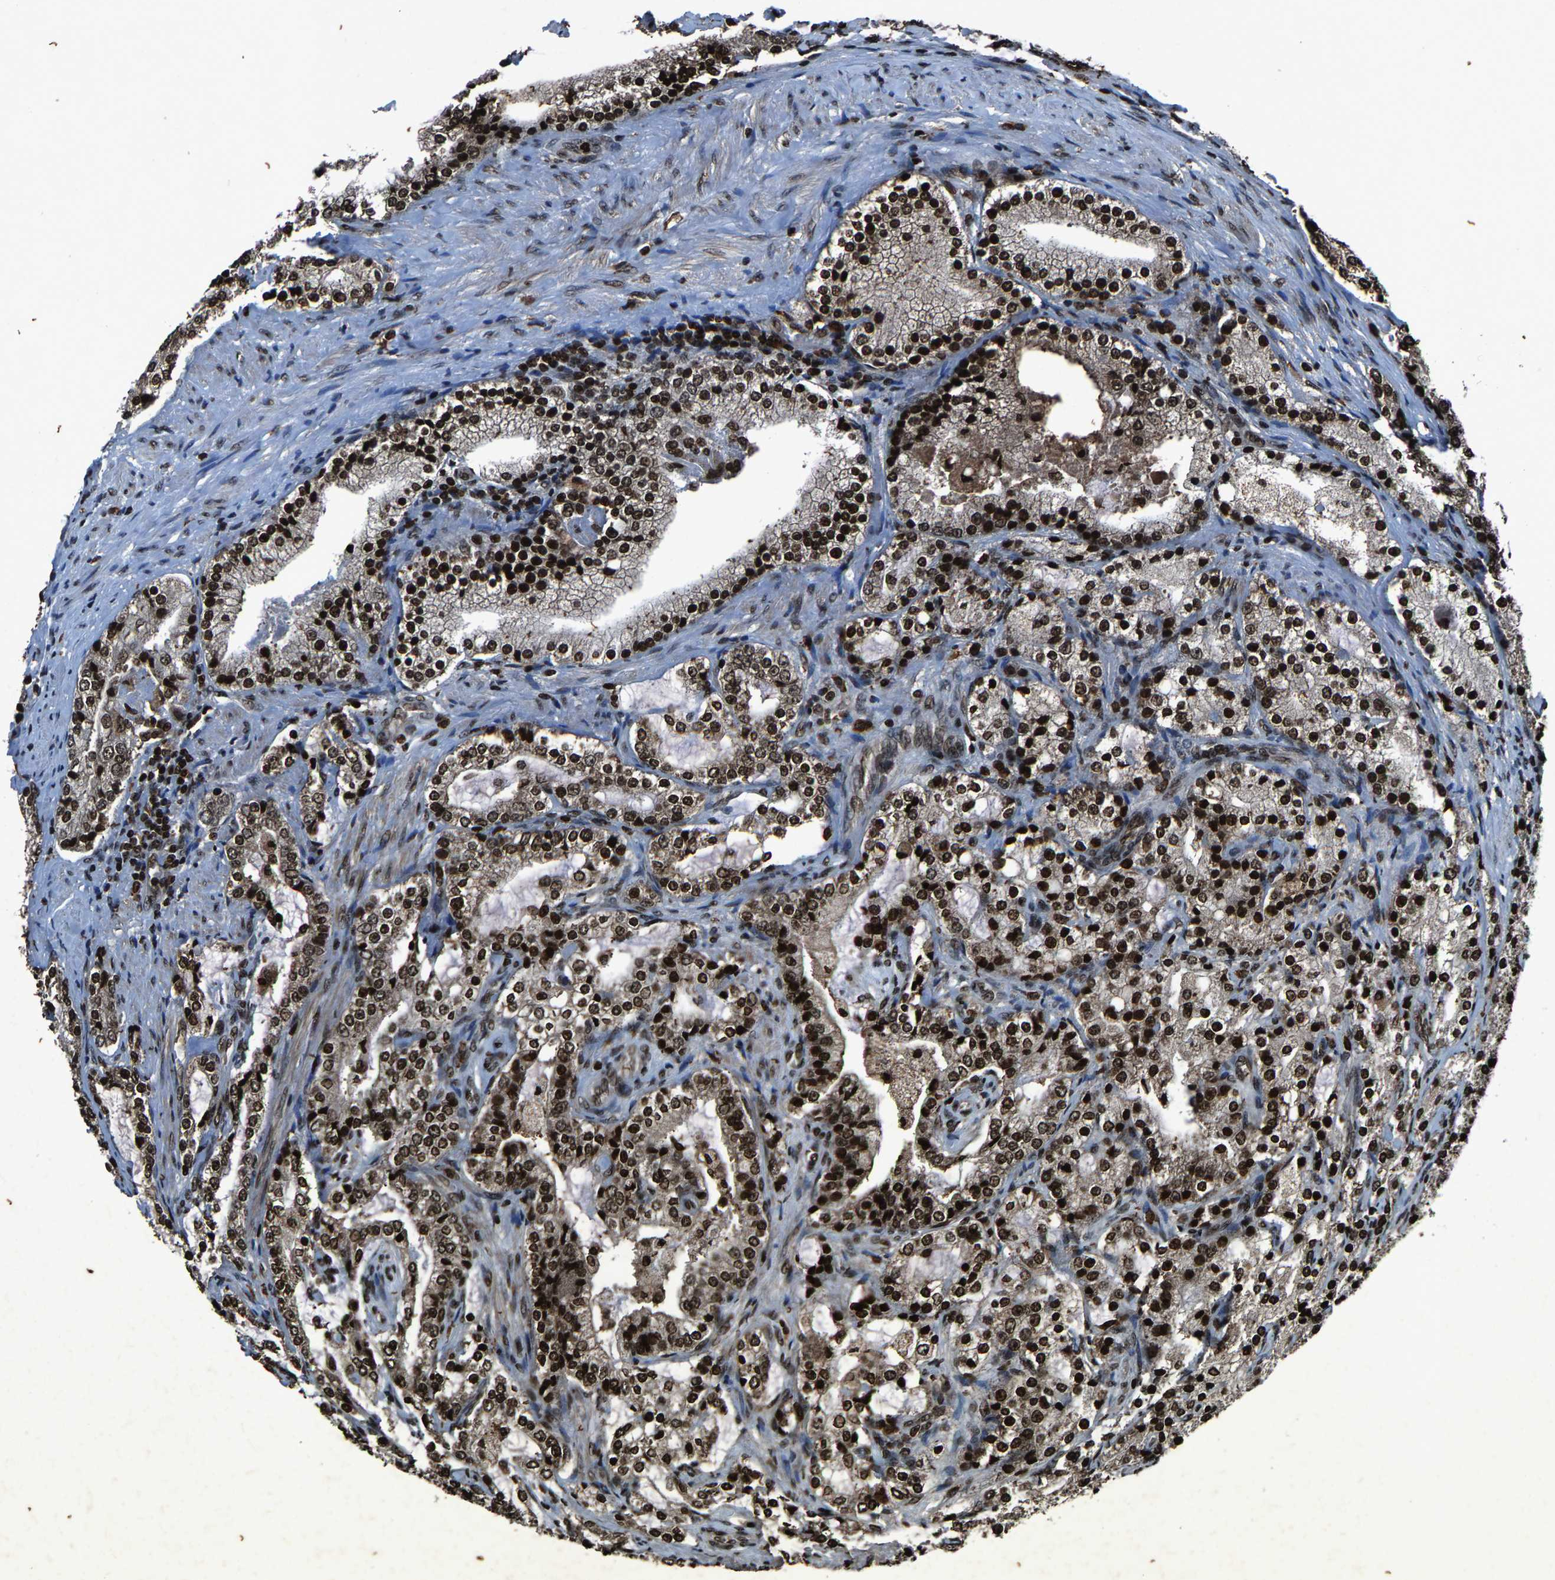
{"staining": {"intensity": "strong", "quantity": ">75%", "location": "nuclear"}, "tissue": "prostate cancer", "cell_type": "Tumor cells", "image_type": "cancer", "snomed": [{"axis": "morphology", "description": "Adenocarcinoma, High grade"}, {"axis": "topography", "description": "Prostate"}], "caption": "A photomicrograph of human prostate cancer (high-grade adenocarcinoma) stained for a protein reveals strong nuclear brown staining in tumor cells. (DAB (3,3'-diaminobenzidine) = brown stain, brightfield microscopy at high magnification).", "gene": "H4C1", "patient": {"sex": "male", "age": 63}}